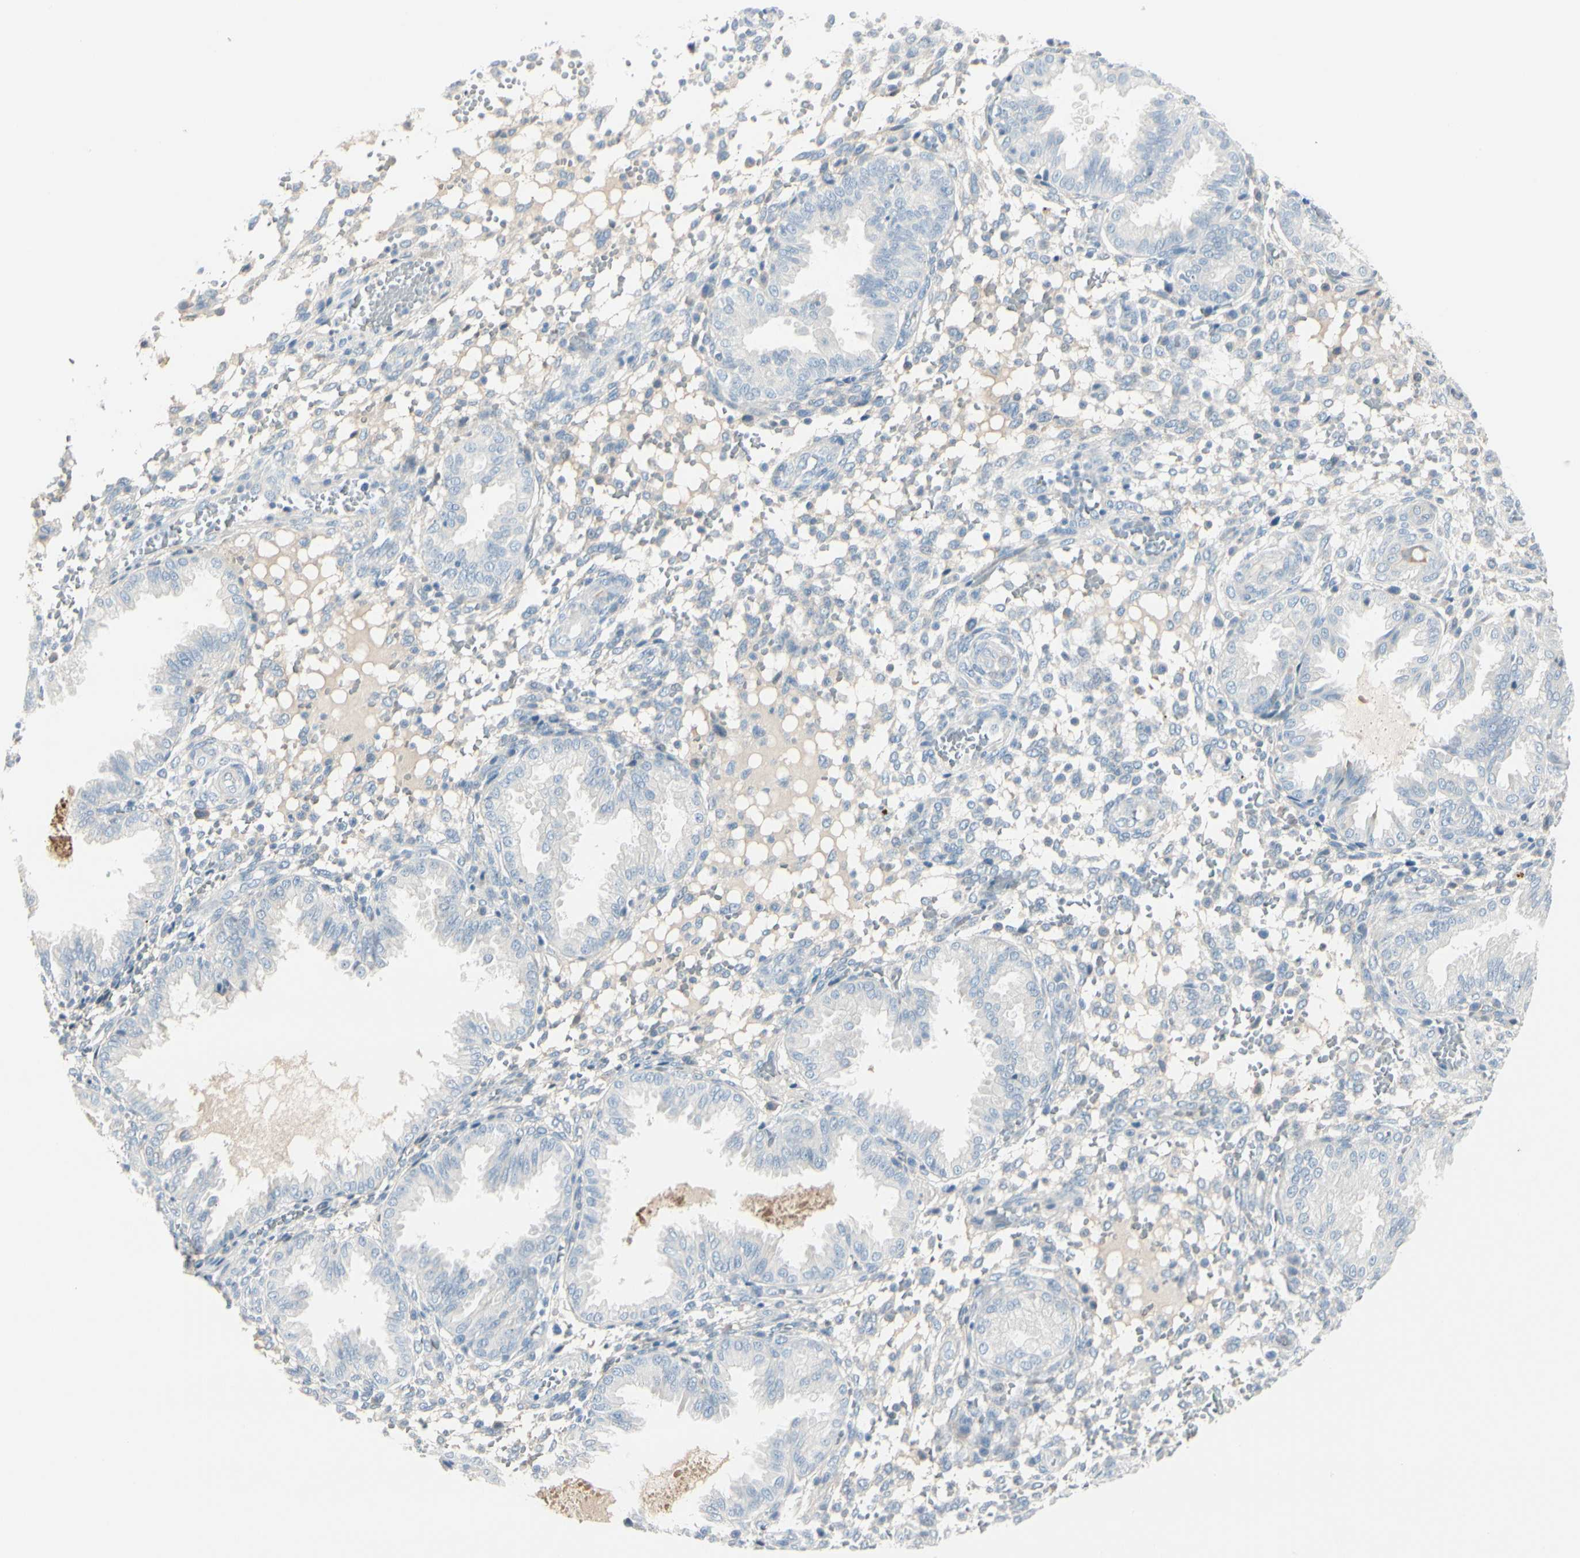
{"staining": {"intensity": "negative", "quantity": "none", "location": "none"}, "tissue": "endometrium", "cell_type": "Cells in endometrial stroma", "image_type": "normal", "snomed": [{"axis": "morphology", "description": "Normal tissue, NOS"}, {"axis": "topography", "description": "Endometrium"}], "caption": "The immunohistochemistry histopathology image has no significant positivity in cells in endometrial stroma of endometrium.", "gene": "CACNA2D1", "patient": {"sex": "female", "age": 33}}